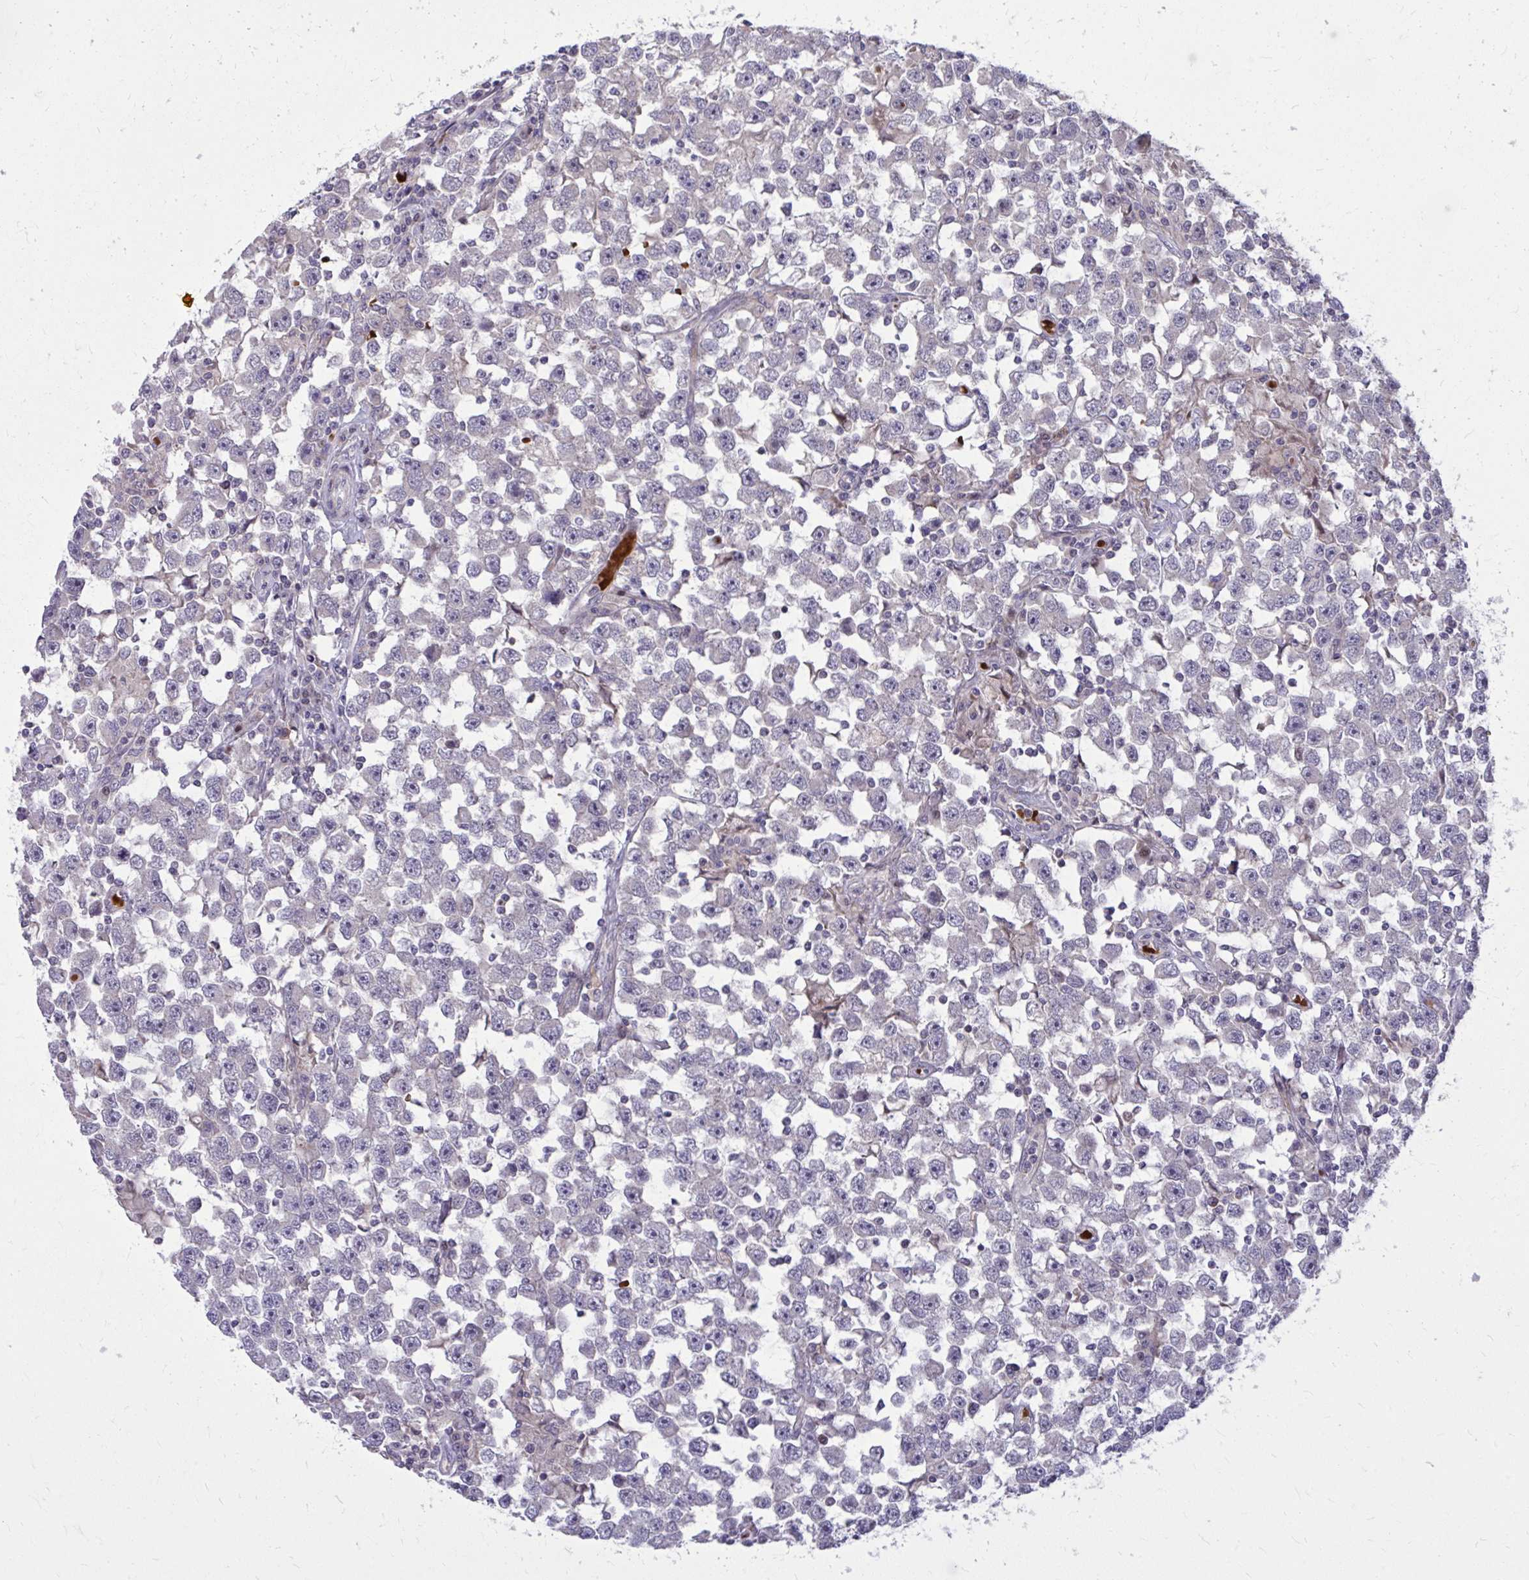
{"staining": {"intensity": "negative", "quantity": "none", "location": "none"}, "tissue": "testis cancer", "cell_type": "Tumor cells", "image_type": "cancer", "snomed": [{"axis": "morphology", "description": "Seminoma, NOS"}, {"axis": "topography", "description": "Testis"}], "caption": "DAB (3,3'-diaminobenzidine) immunohistochemical staining of human testis cancer exhibits no significant expression in tumor cells. (Brightfield microscopy of DAB (3,3'-diaminobenzidine) immunohistochemistry at high magnification).", "gene": "DPY19L1", "patient": {"sex": "male", "age": 33}}